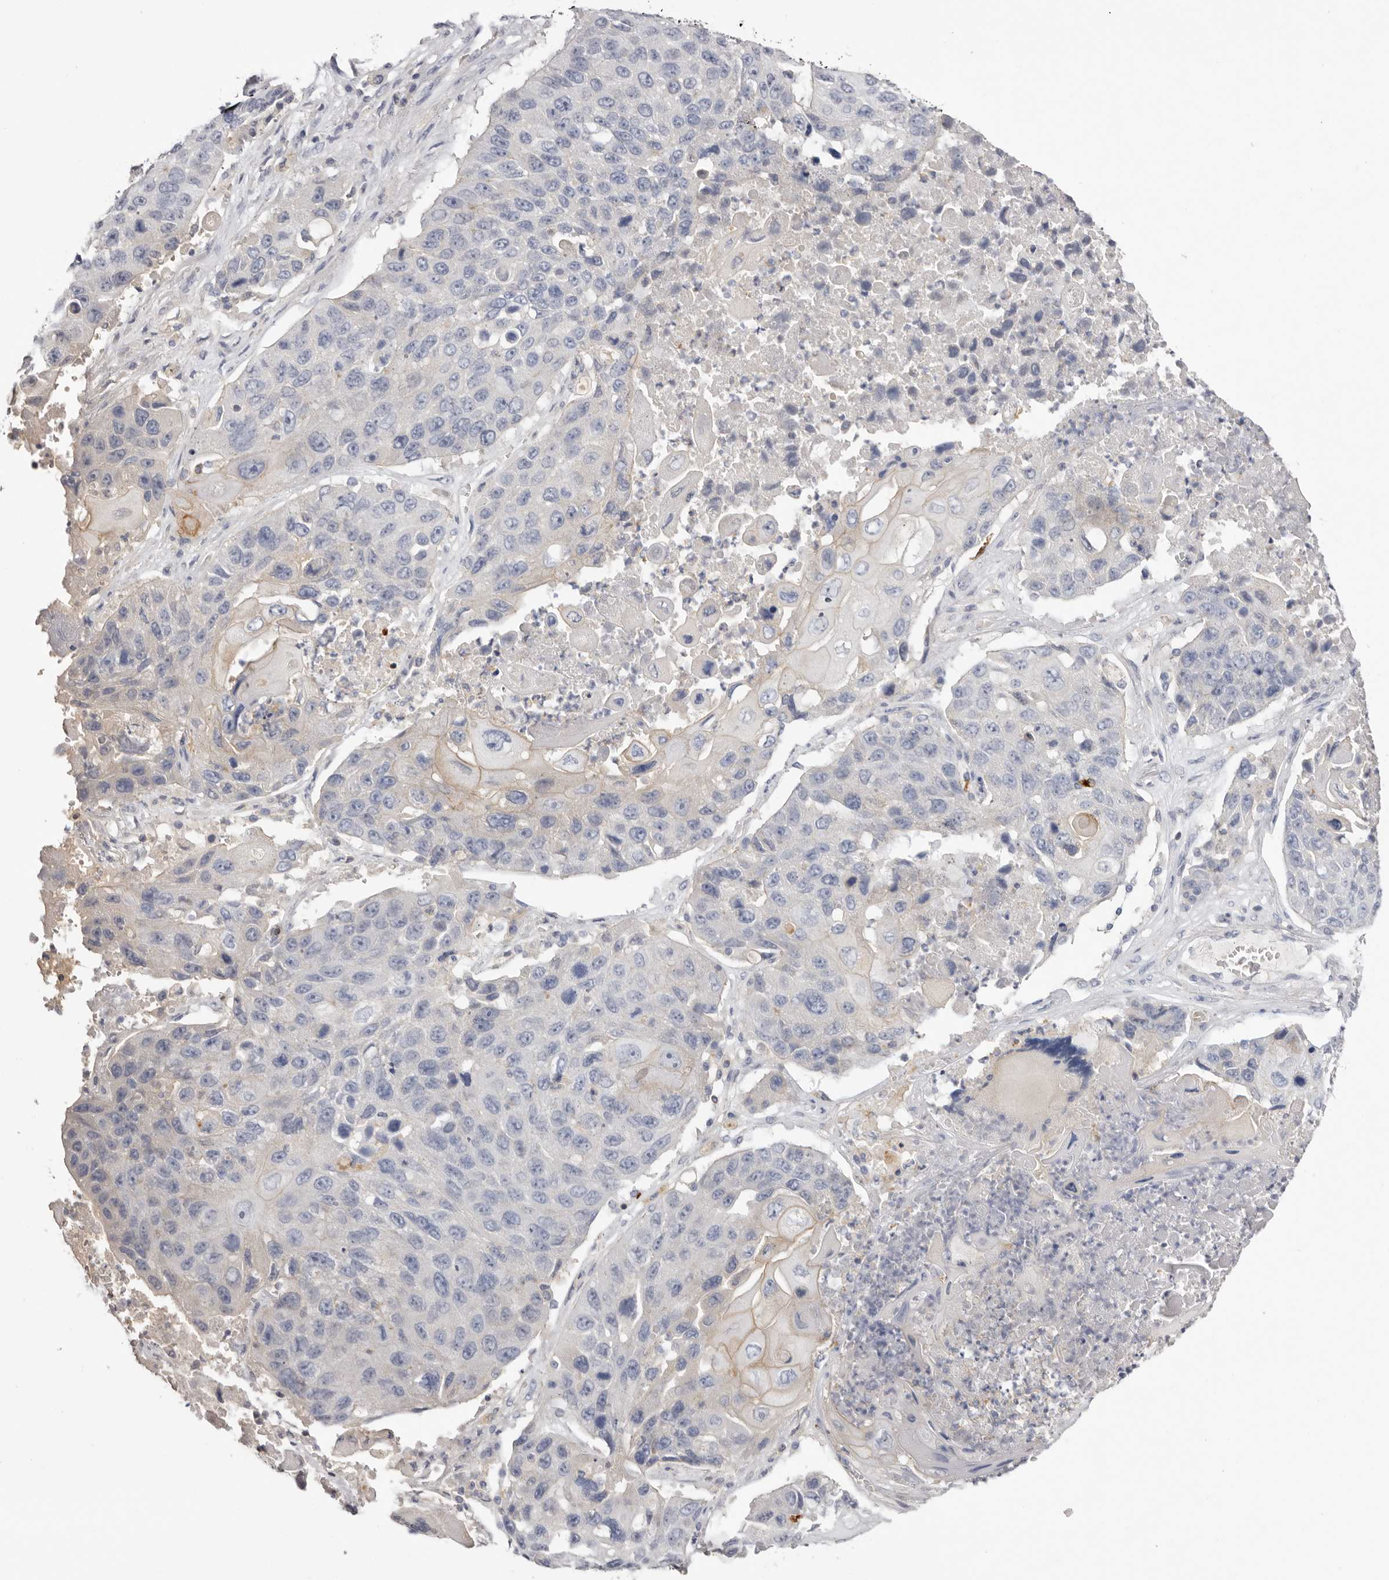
{"staining": {"intensity": "negative", "quantity": "none", "location": "none"}, "tissue": "lung cancer", "cell_type": "Tumor cells", "image_type": "cancer", "snomed": [{"axis": "morphology", "description": "Squamous cell carcinoma, NOS"}, {"axis": "topography", "description": "Lung"}], "caption": "Micrograph shows no significant protein expression in tumor cells of lung squamous cell carcinoma.", "gene": "S1PR5", "patient": {"sex": "male", "age": 61}}